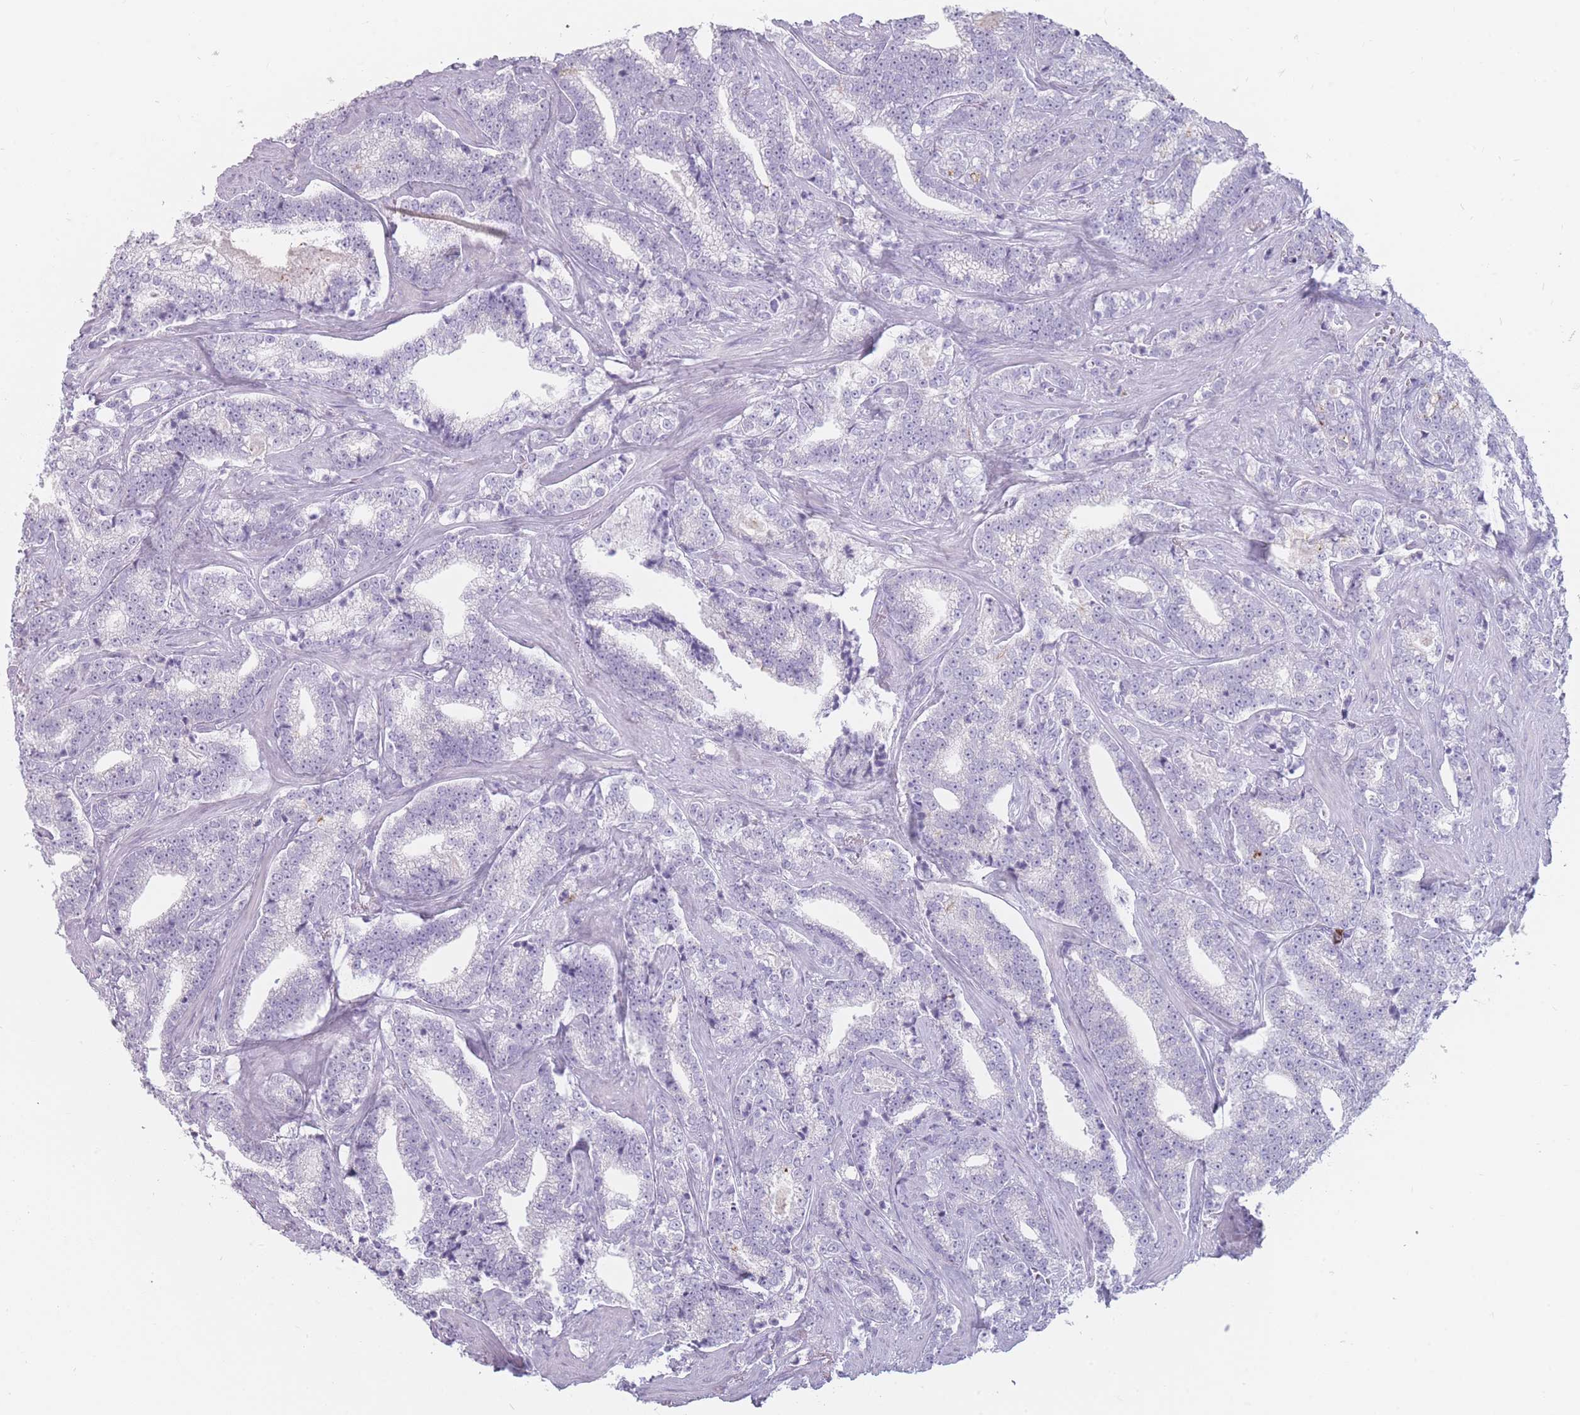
{"staining": {"intensity": "negative", "quantity": "none", "location": "none"}, "tissue": "prostate cancer", "cell_type": "Tumor cells", "image_type": "cancer", "snomed": [{"axis": "morphology", "description": "Adenocarcinoma, High grade"}, {"axis": "topography", "description": "Prostate"}], "caption": "Immunohistochemical staining of human prostate cancer reveals no significant positivity in tumor cells.", "gene": "CCNO", "patient": {"sex": "male", "age": 67}}